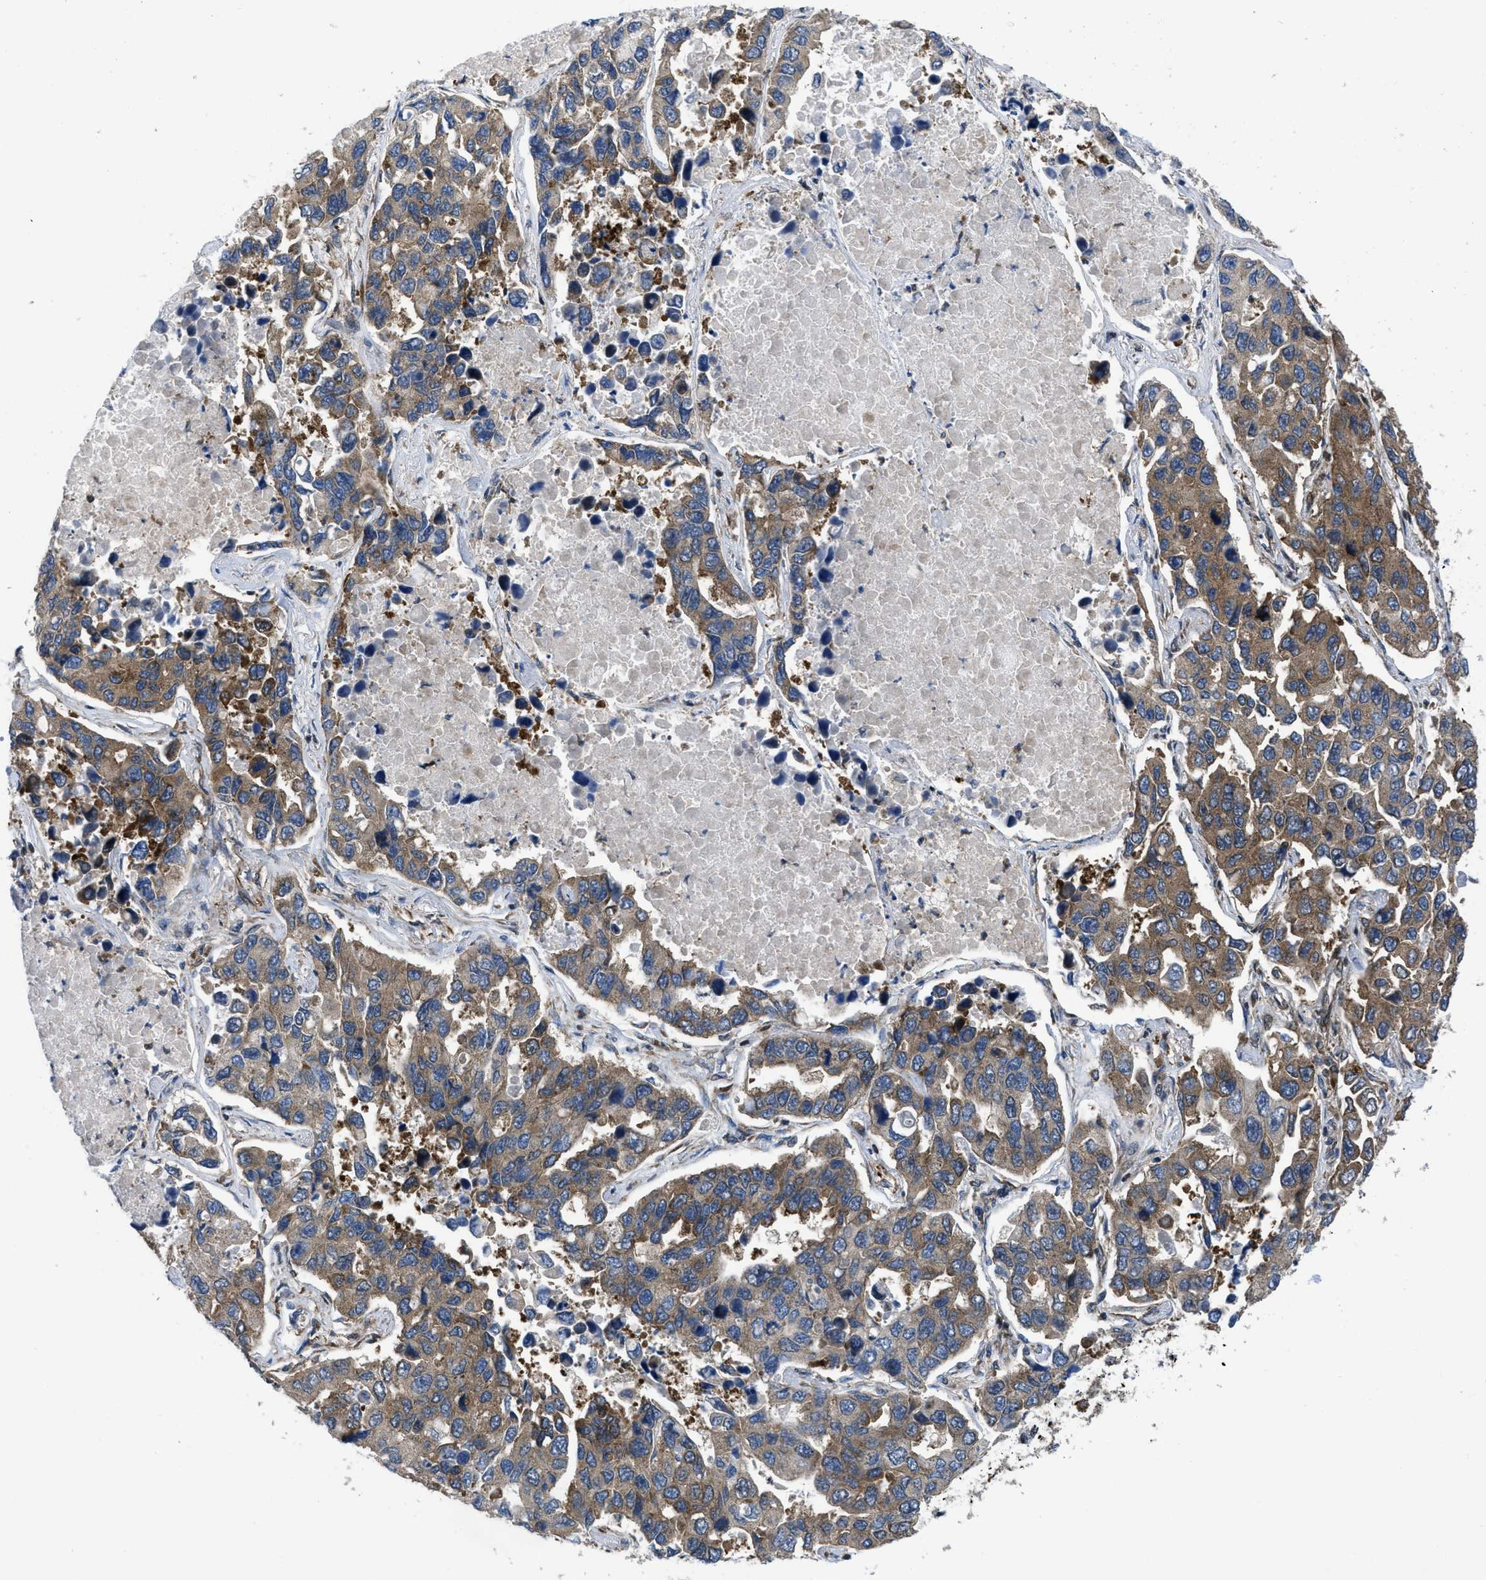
{"staining": {"intensity": "moderate", "quantity": ">75%", "location": "cytoplasmic/membranous"}, "tissue": "lung cancer", "cell_type": "Tumor cells", "image_type": "cancer", "snomed": [{"axis": "morphology", "description": "Adenocarcinoma, NOS"}, {"axis": "topography", "description": "Lung"}], "caption": "DAB (3,3'-diaminobenzidine) immunohistochemical staining of human adenocarcinoma (lung) shows moderate cytoplasmic/membranous protein expression in about >75% of tumor cells.", "gene": "PPP2CB", "patient": {"sex": "male", "age": 64}}